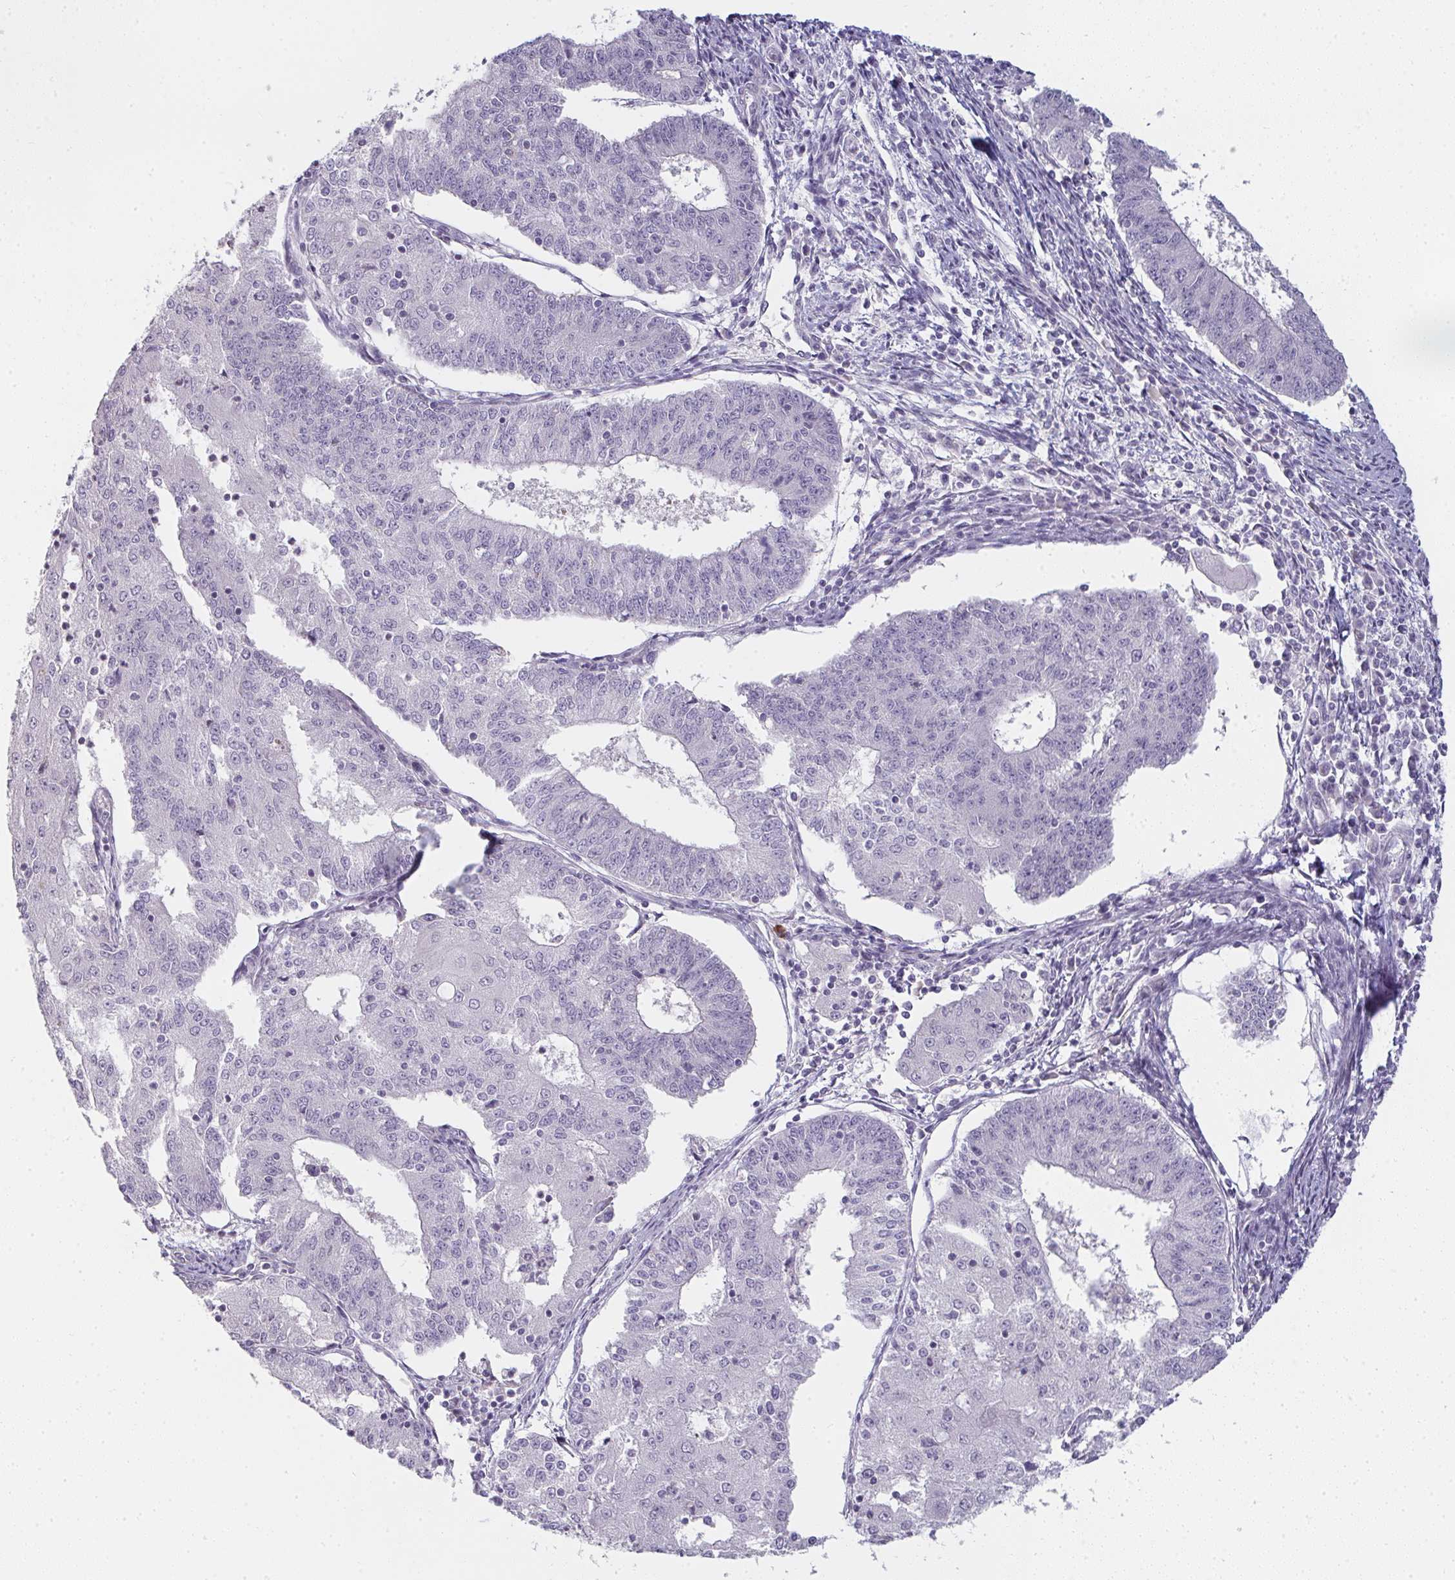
{"staining": {"intensity": "negative", "quantity": "none", "location": "none"}, "tissue": "endometrial cancer", "cell_type": "Tumor cells", "image_type": "cancer", "snomed": [{"axis": "morphology", "description": "Adenocarcinoma, NOS"}, {"axis": "topography", "description": "Endometrium"}], "caption": "This is an immunohistochemistry (IHC) photomicrograph of human endometrial cancer. There is no expression in tumor cells.", "gene": "SHB", "patient": {"sex": "female", "age": 56}}